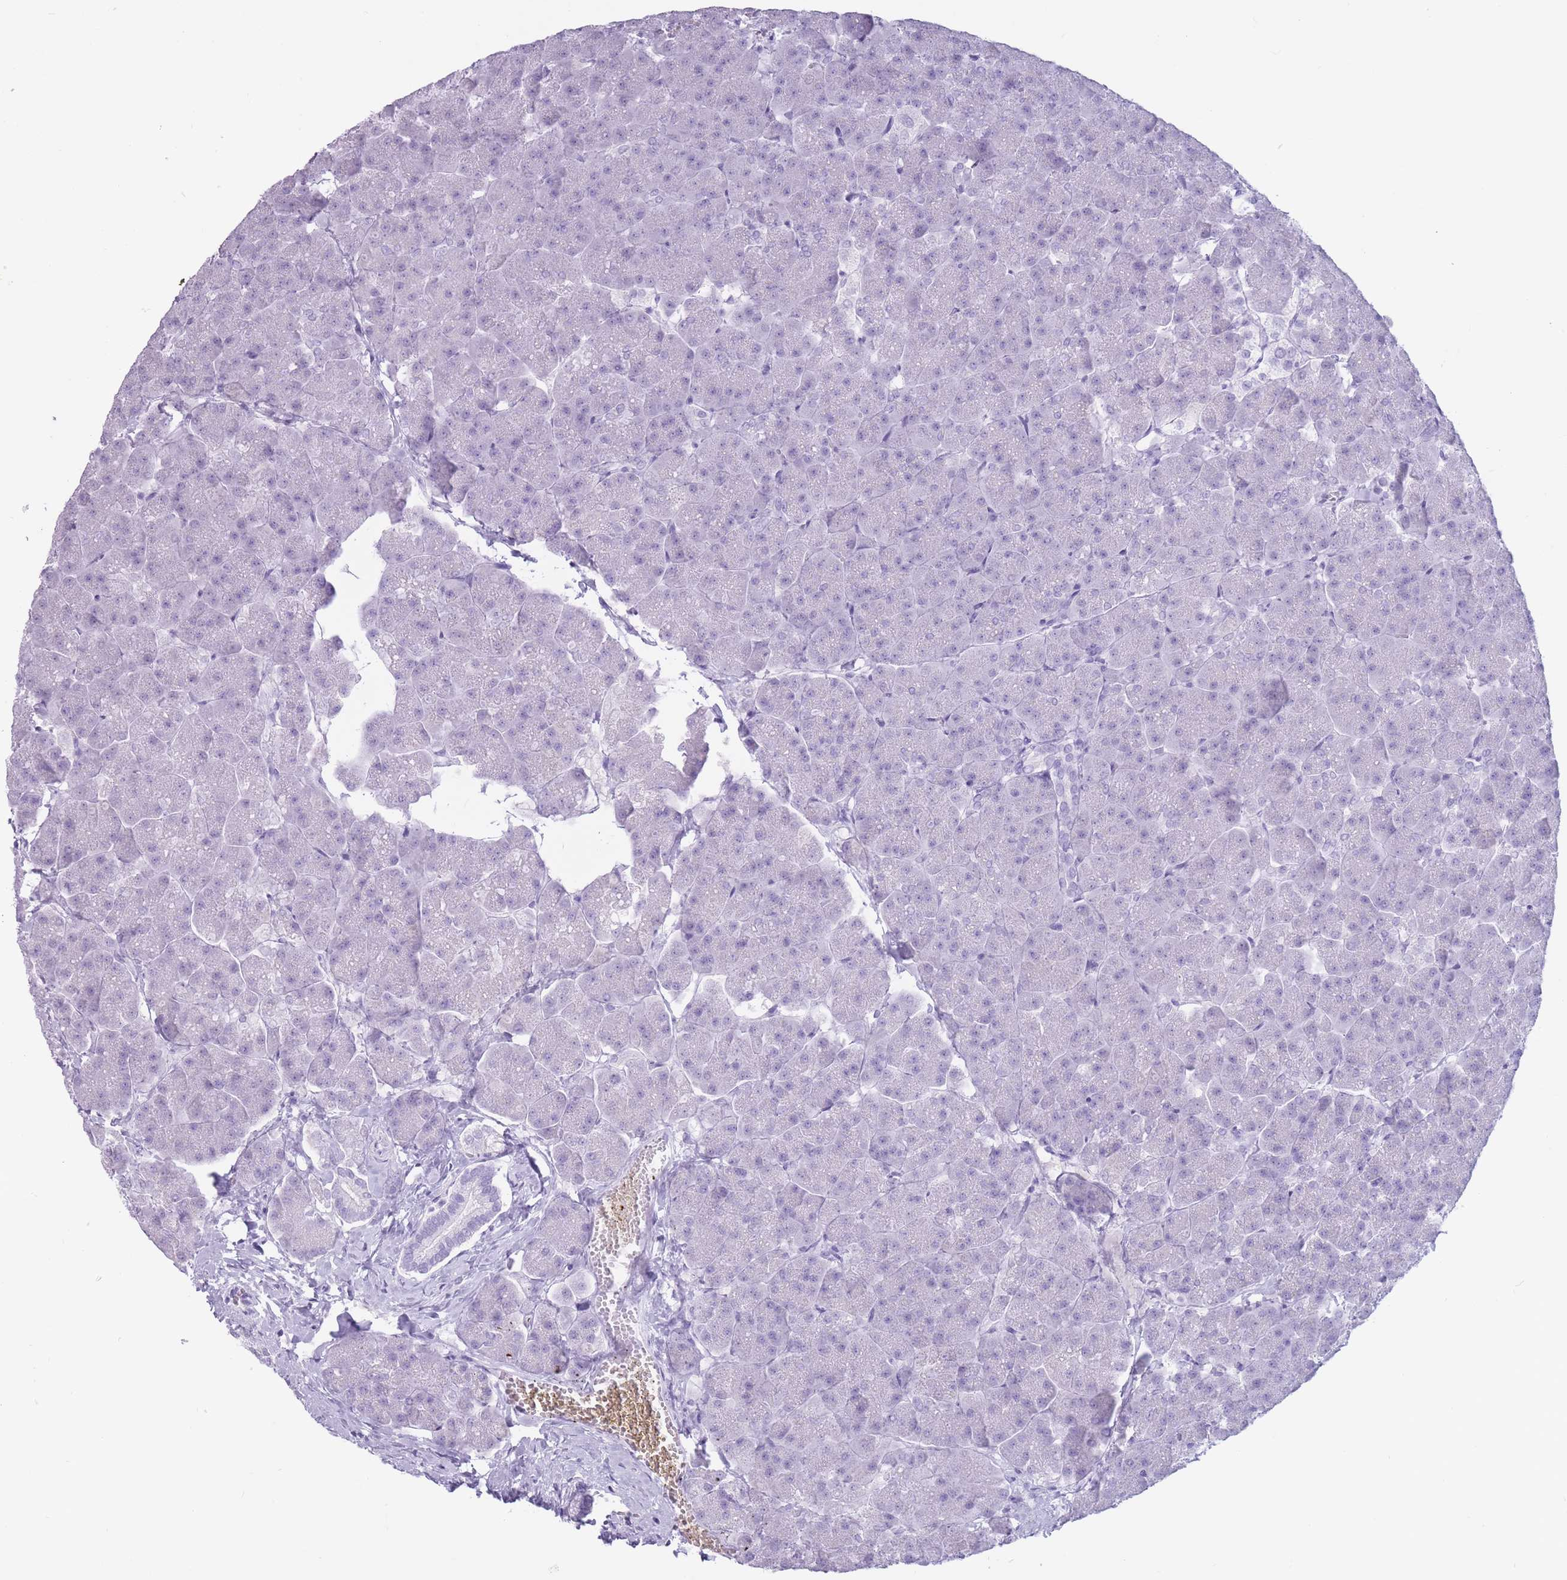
{"staining": {"intensity": "negative", "quantity": "none", "location": "none"}, "tissue": "pancreas", "cell_type": "Exocrine glandular cells", "image_type": "normal", "snomed": [{"axis": "morphology", "description": "Normal tissue, NOS"}, {"axis": "topography", "description": "Pancreas"}, {"axis": "topography", "description": "Peripheral nerve tissue"}], "caption": "This is an immunohistochemistry (IHC) histopathology image of benign human pancreas. There is no expression in exocrine glandular cells.", "gene": "PNMA3", "patient": {"sex": "male", "age": 54}}